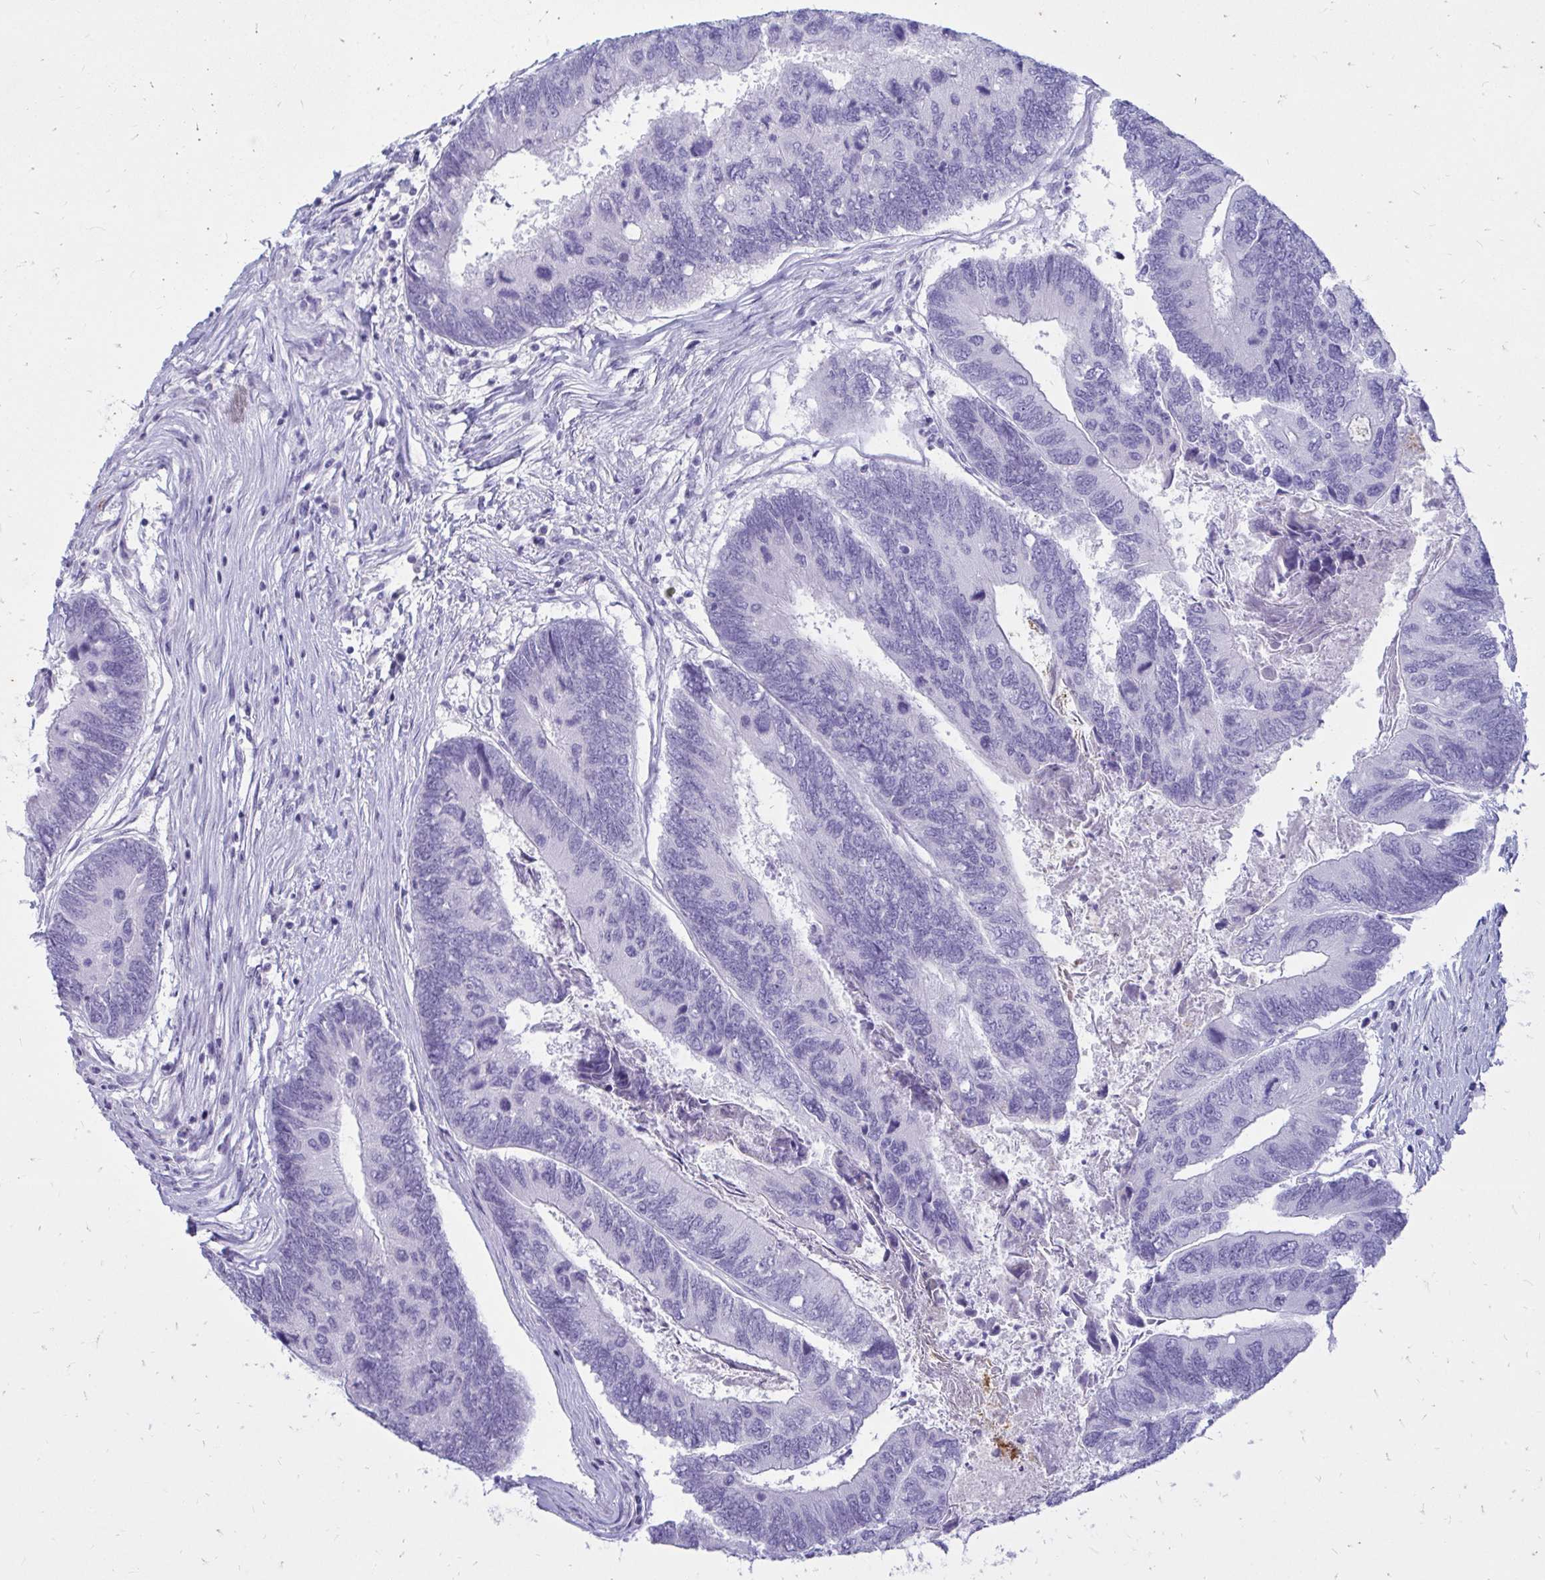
{"staining": {"intensity": "negative", "quantity": "none", "location": "none"}, "tissue": "colorectal cancer", "cell_type": "Tumor cells", "image_type": "cancer", "snomed": [{"axis": "morphology", "description": "Adenocarcinoma, NOS"}, {"axis": "topography", "description": "Colon"}], "caption": "This is a micrograph of IHC staining of colorectal adenocarcinoma, which shows no expression in tumor cells.", "gene": "NANOGNB", "patient": {"sex": "female", "age": 67}}